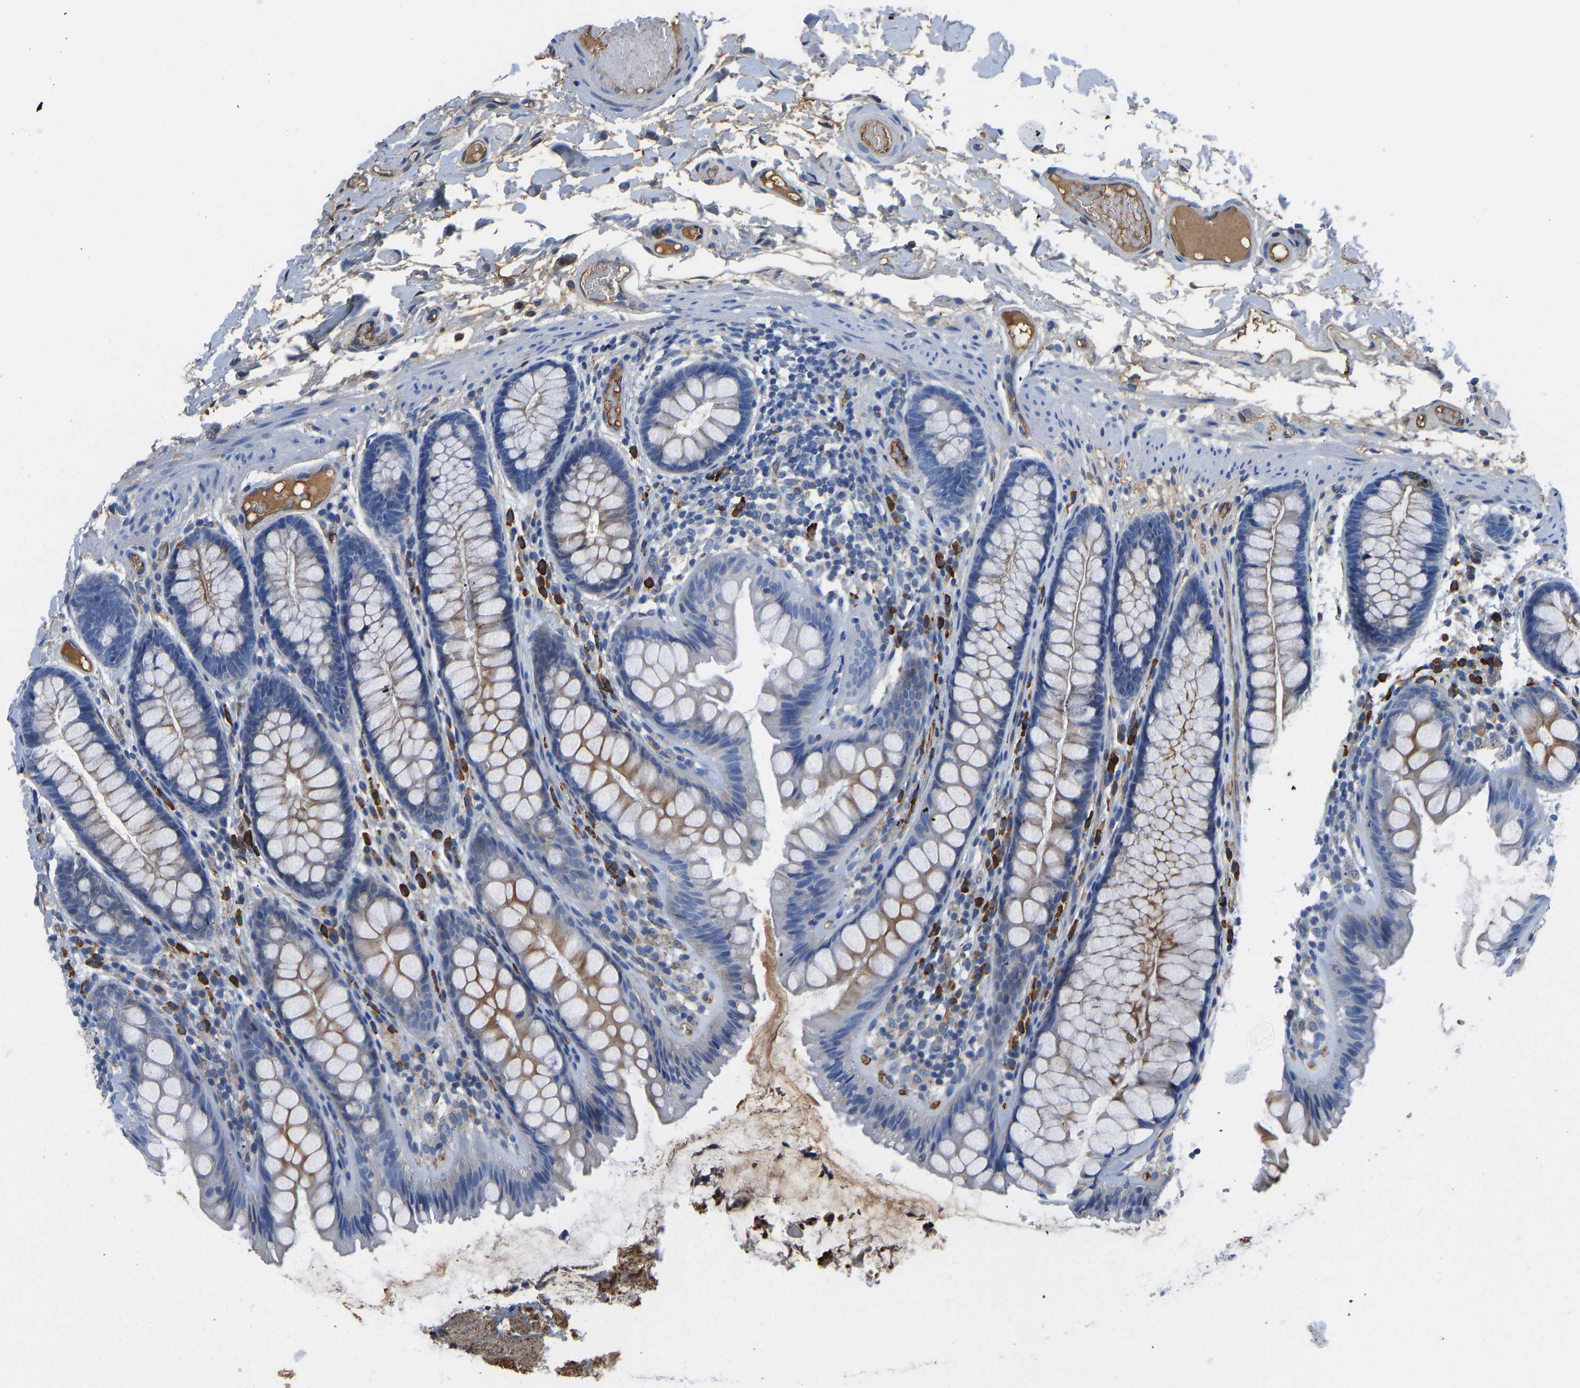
{"staining": {"intensity": "weak", "quantity": "25%-75%", "location": "cytoplasmic/membranous"}, "tissue": "colon", "cell_type": "Endothelial cells", "image_type": "normal", "snomed": [{"axis": "morphology", "description": "Normal tissue, NOS"}, {"axis": "topography", "description": "Colon"}], "caption": "The image shows staining of unremarkable colon, revealing weak cytoplasmic/membranous protein staining (brown color) within endothelial cells.", "gene": "HSPG2", "patient": {"sex": "female", "age": 56}}